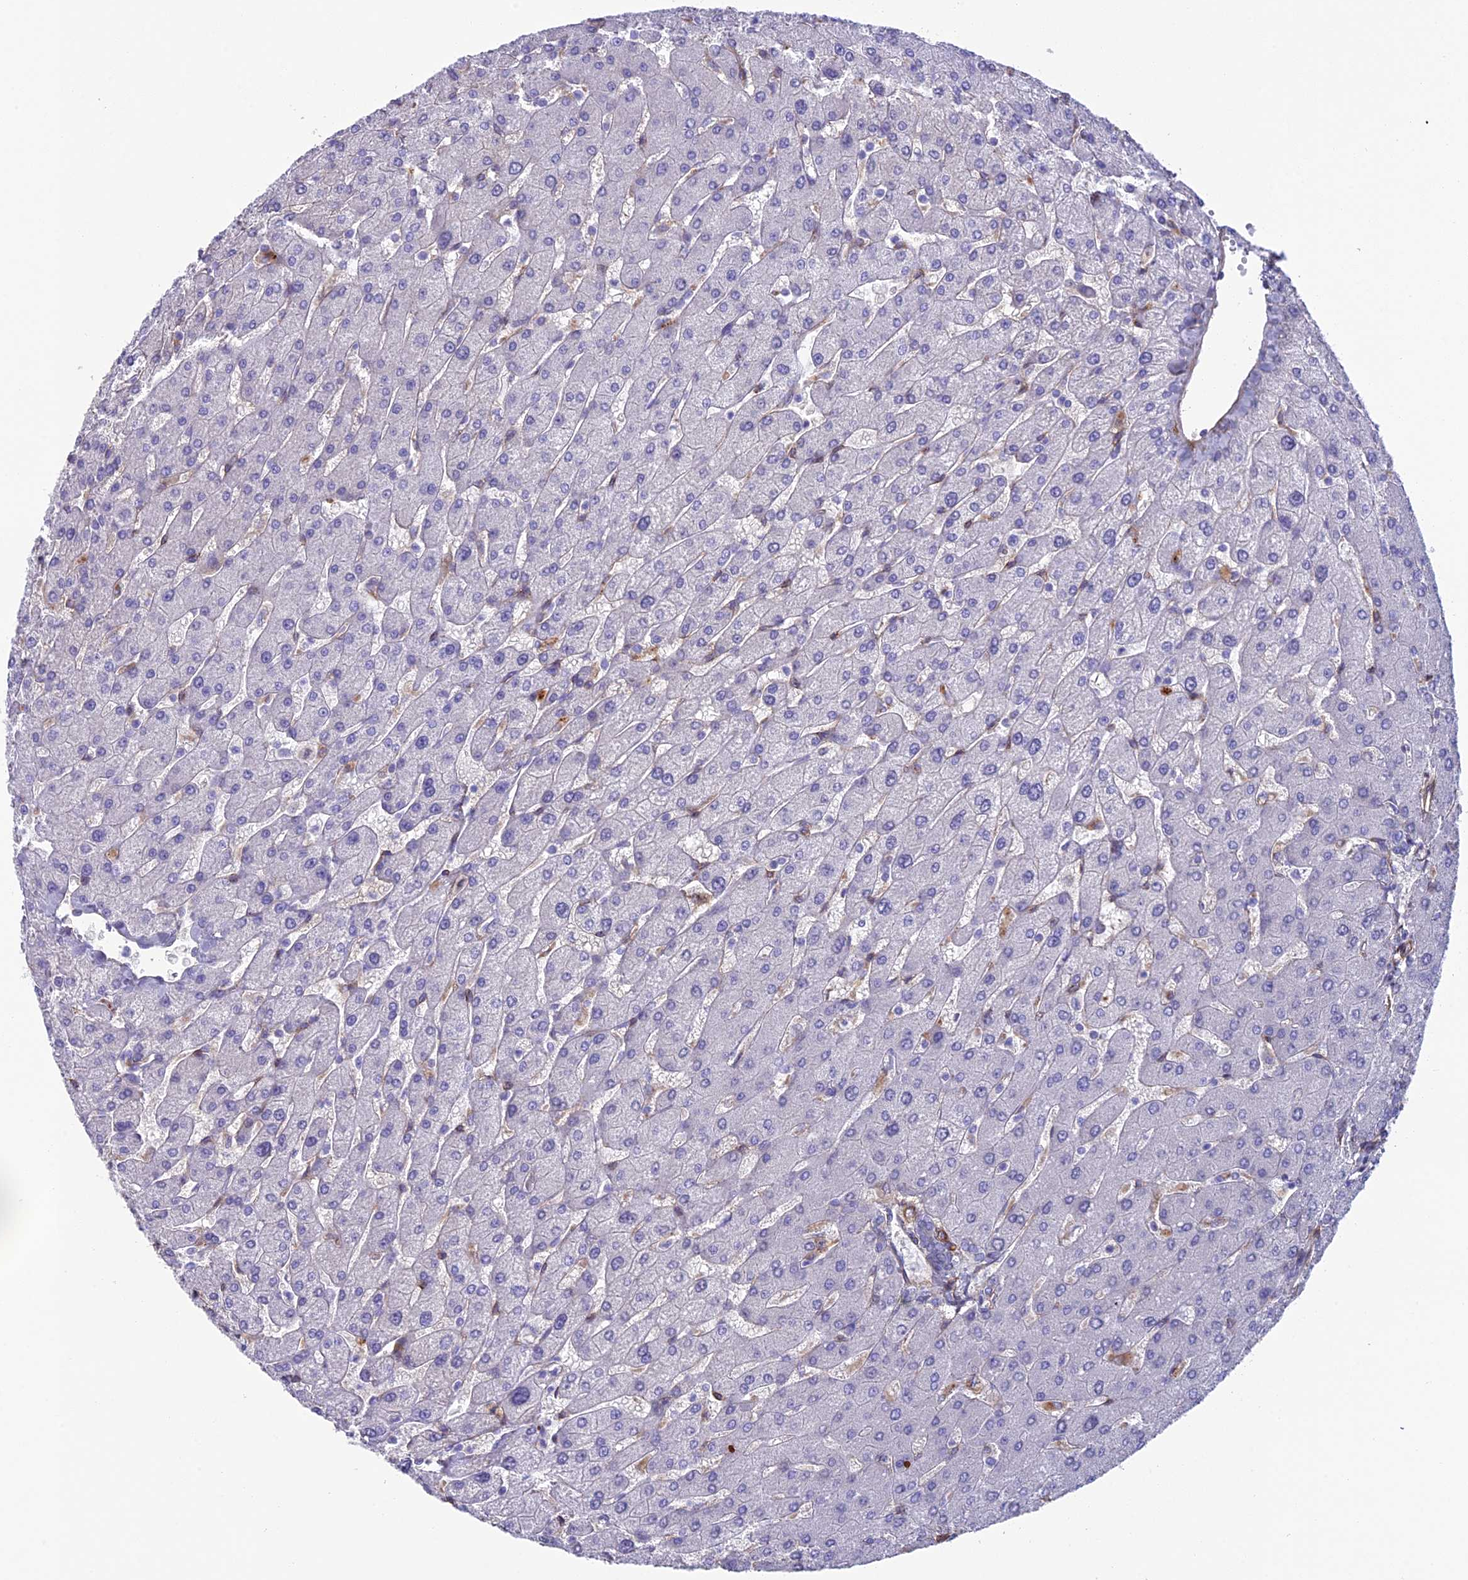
{"staining": {"intensity": "negative", "quantity": "none", "location": "none"}, "tissue": "liver", "cell_type": "Cholangiocytes", "image_type": "normal", "snomed": [{"axis": "morphology", "description": "Normal tissue, NOS"}, {"axis": "topography", "description": "Liver"}], "caption": "Immunohistochemistry (IHC) of benign liver displays no positivity in cholangiocytes.", "gene": "TNS1", "patient": {"sex": "male", "age": 55}}